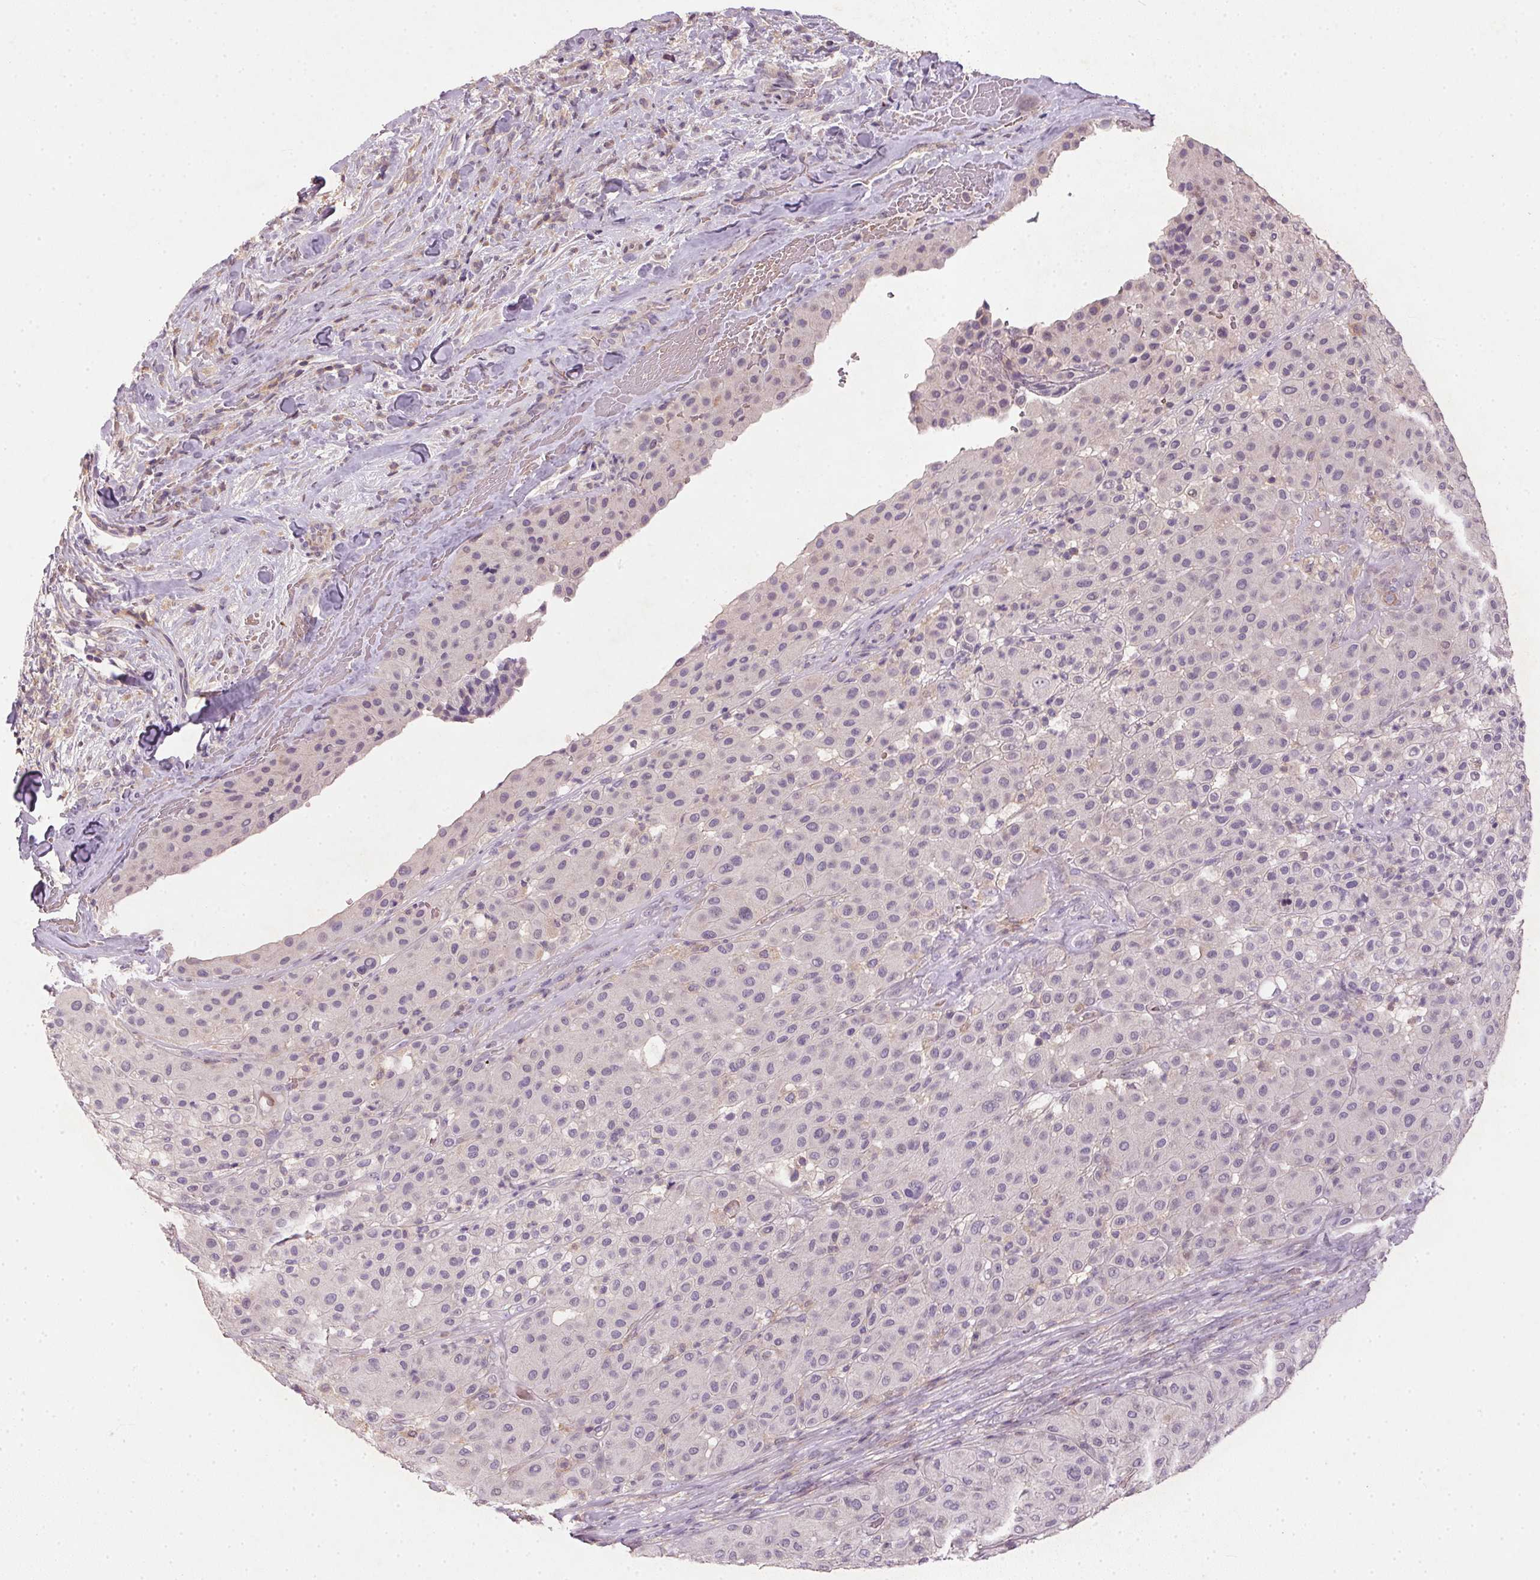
{"staining": {"intensity": "negative", "quantity": "none", "location": "none"}, "tissue": "melanoma", "cell_type": "Tumor cells", "image_type": "cancer", "snomed": [{"axis": "morphology", "description": "Malignant melanoma, Metastatic site"}, {"axis": "topography", "description": "Smooth muscle"}], "caption": "Photomicrograph shows no significant protein positivity in tumor cells of melanoma.", "gene": "KCNK15", "patient": {"sex": "male", "age": 41}}